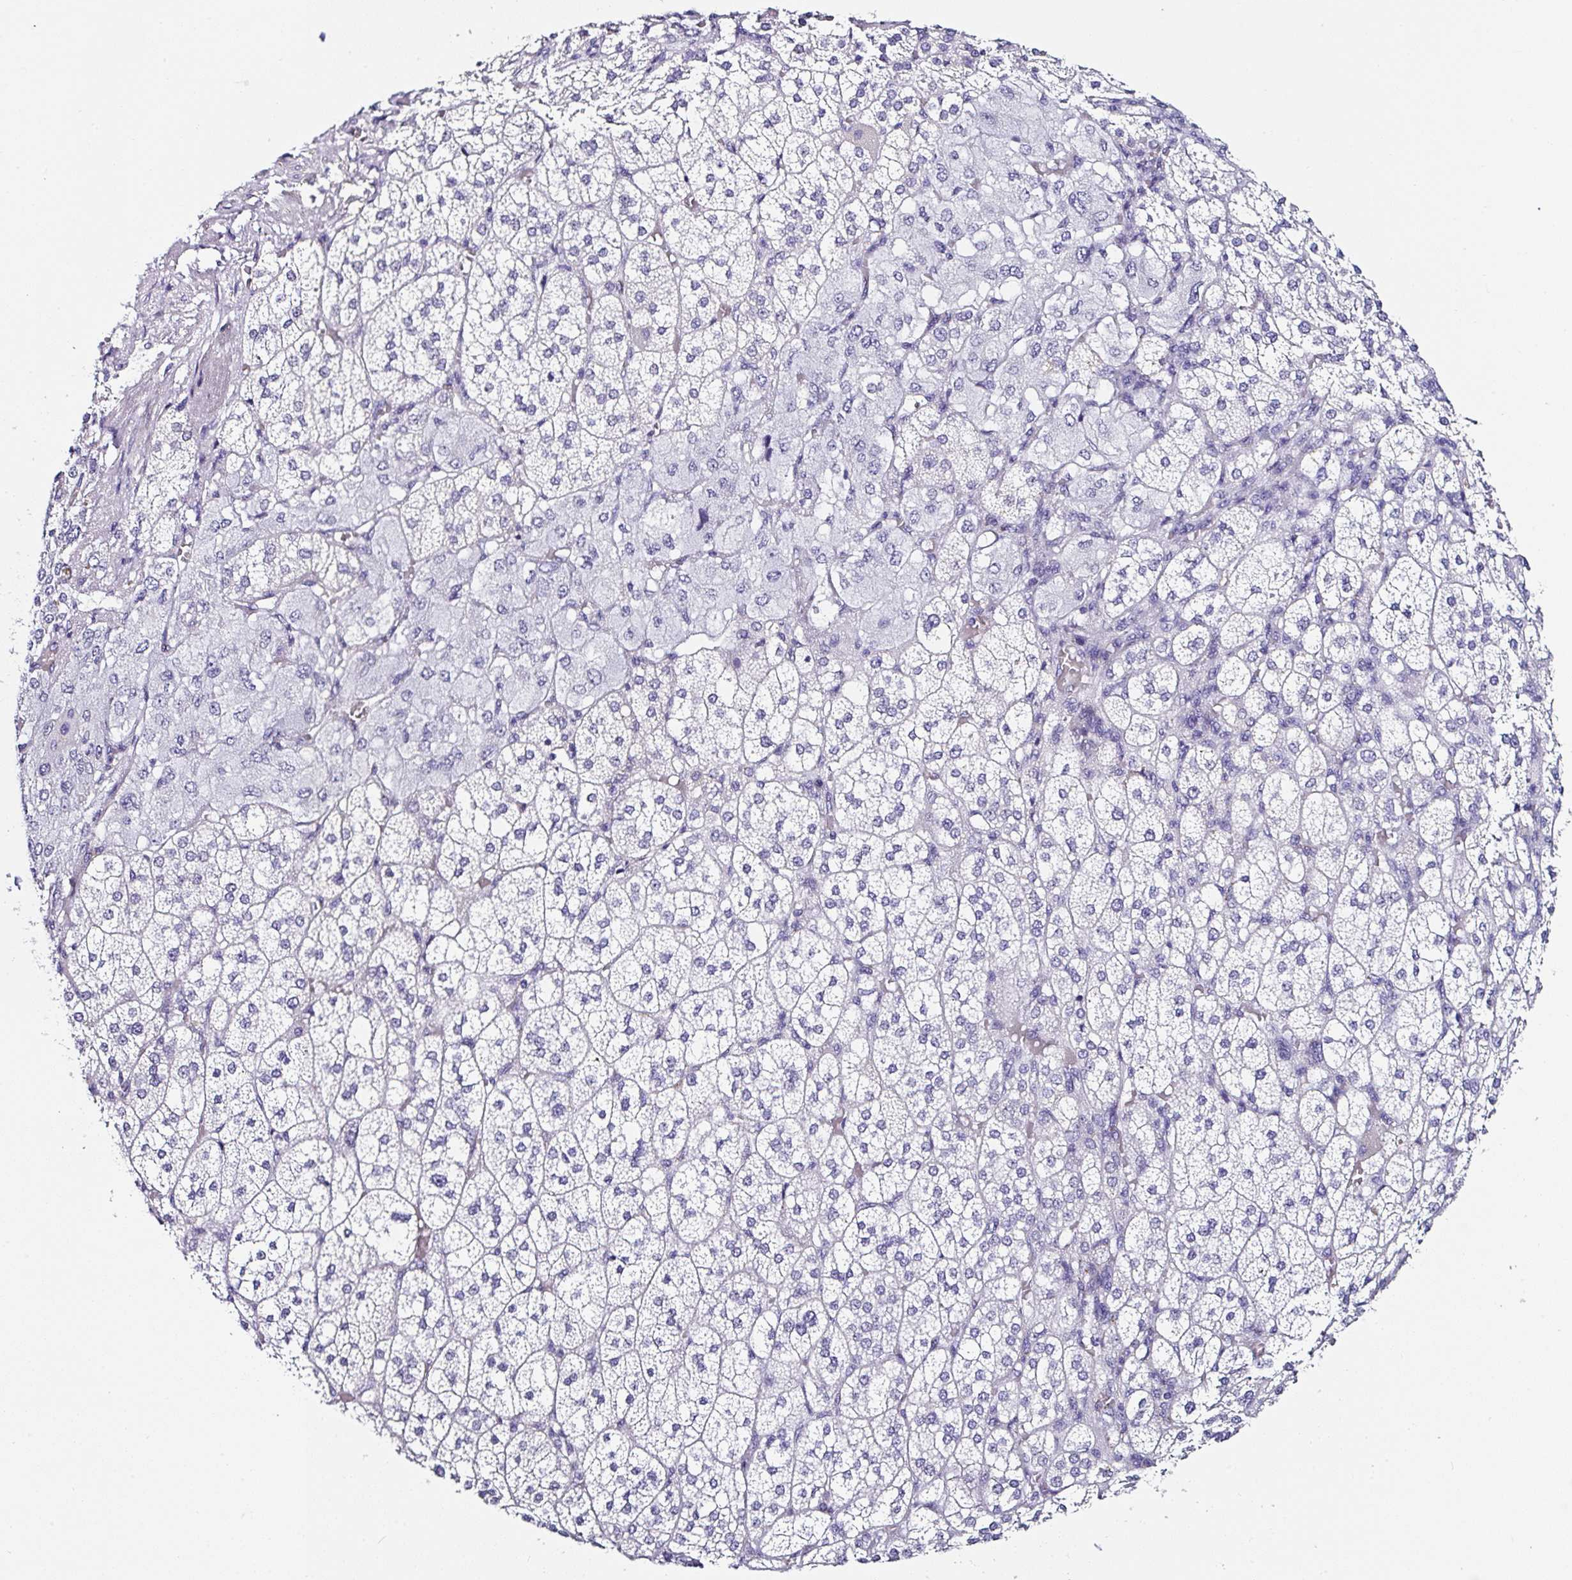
{"staining": {"intensity": "negative", "quantity": "none", "location": "none"}, "tissue": "adrenal gland", "cell_type": "Glandular cells", "image_type": "normal", "snomed": [{"axis": "morphology", "description": "Normal tissue, NOS"}, {"axis": "topography", "description": "Adrenal gland"}], "caption": "Glandular cells show no significant protein staining in benign adrenal gland. (Brightfield microscopy of DAB (3,3'-diaminobenzidine) immunohistochemistry (IHC) at high magnification).", "gene": "TMPRSS11E", "patient": {"sex": "female", "age": 60}}